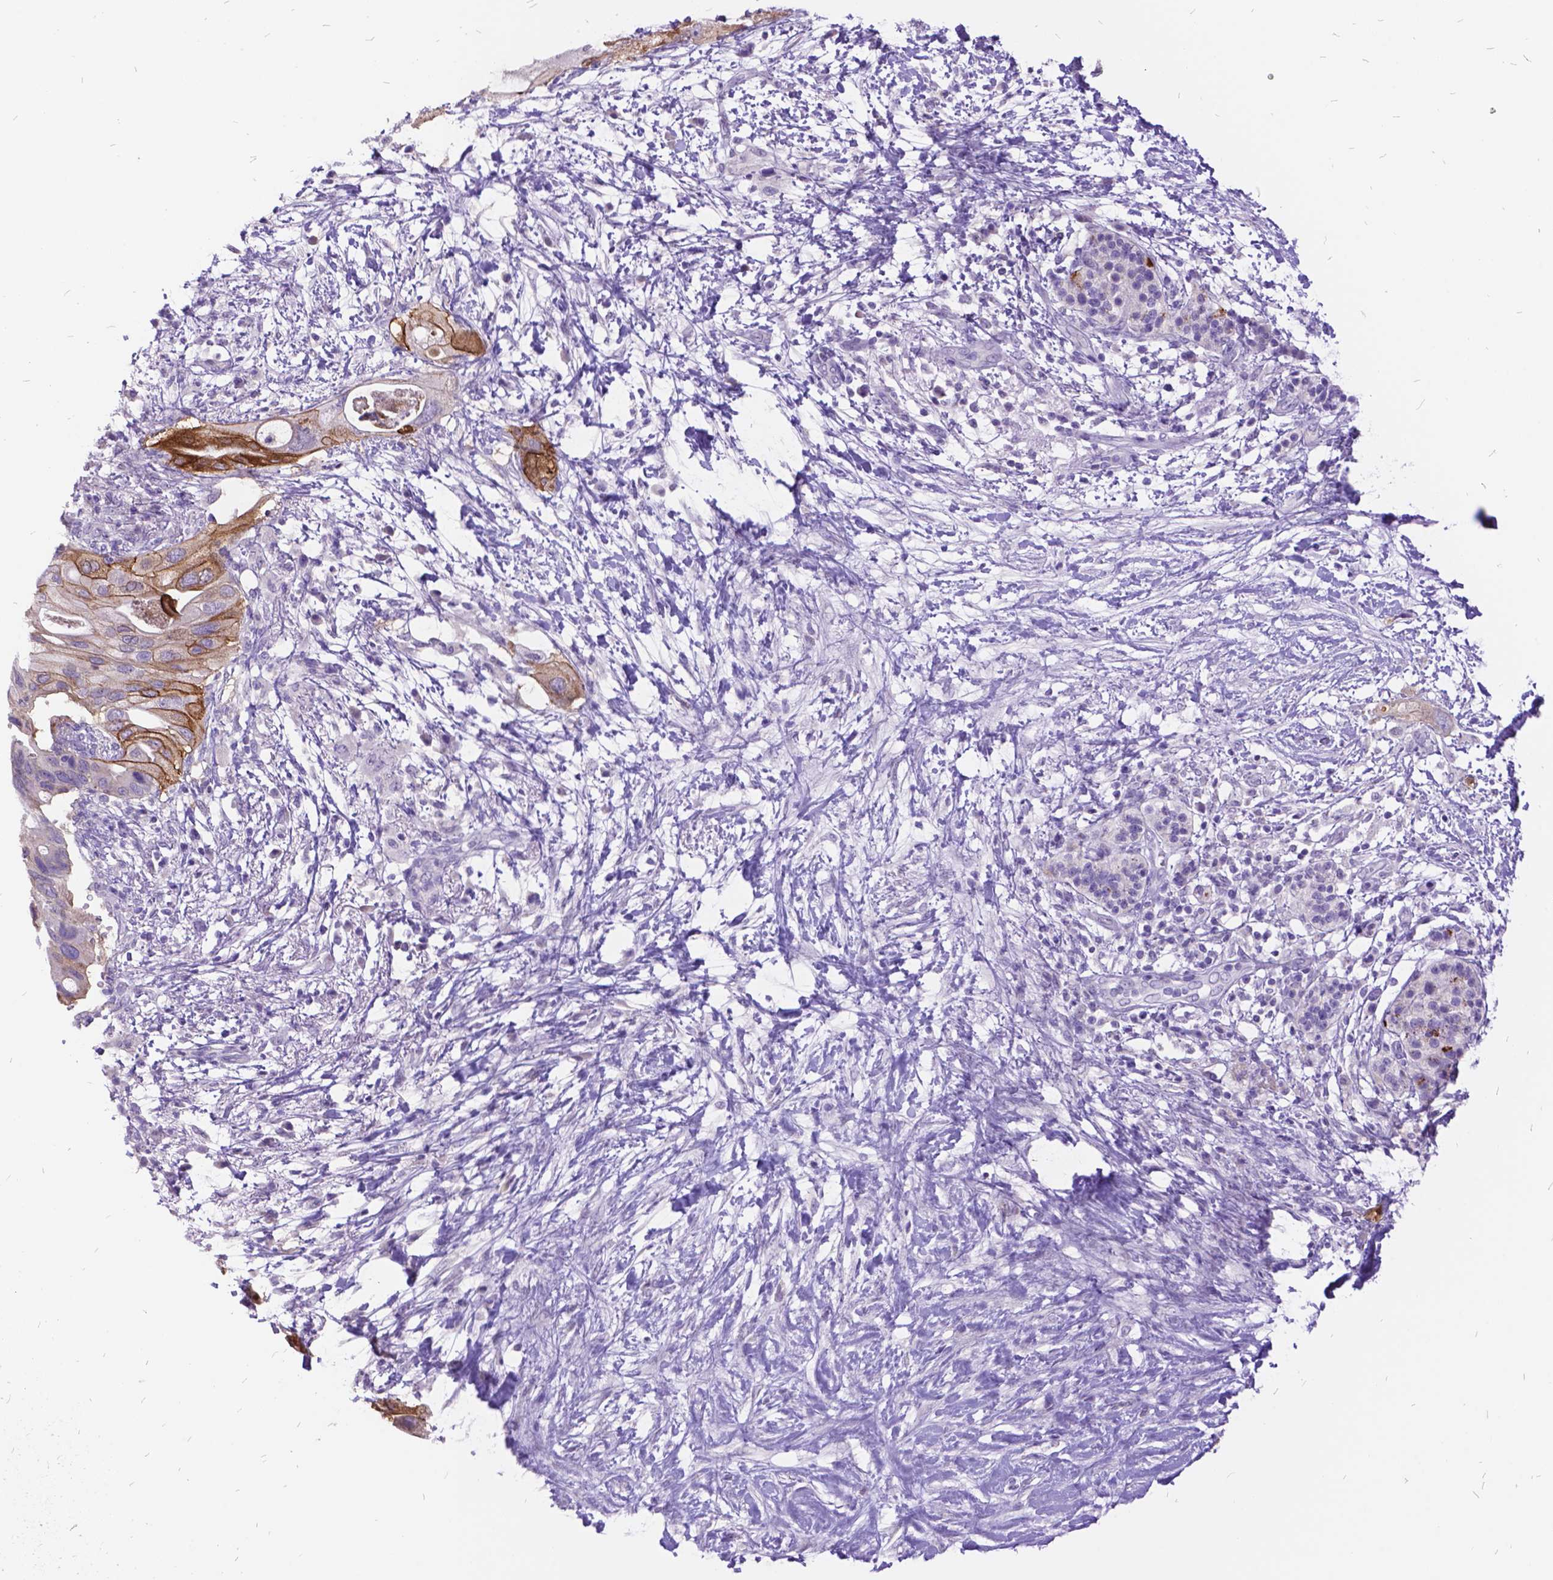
{"staining": {"intensity": "moderate", "quantity": "25%-75%", "location": "cytoplasmic/membranous"}, "tissue": "pancreatic cancer", "cell_type": "Tumor cells", "image_type": "cancer", "snomed": [{"axis": "morphology", "description": "Adenocarcinoma, NOS"}, {"axis": "topography", "description": "Pancreas"}], "caption": "Human pancreatic cancer (adenocarcinoma) stained with a protein marker exhibits moderate staining in tumor cells.", "gene": "ITGB6", "patient": {"sex": "female", "age": 72}}